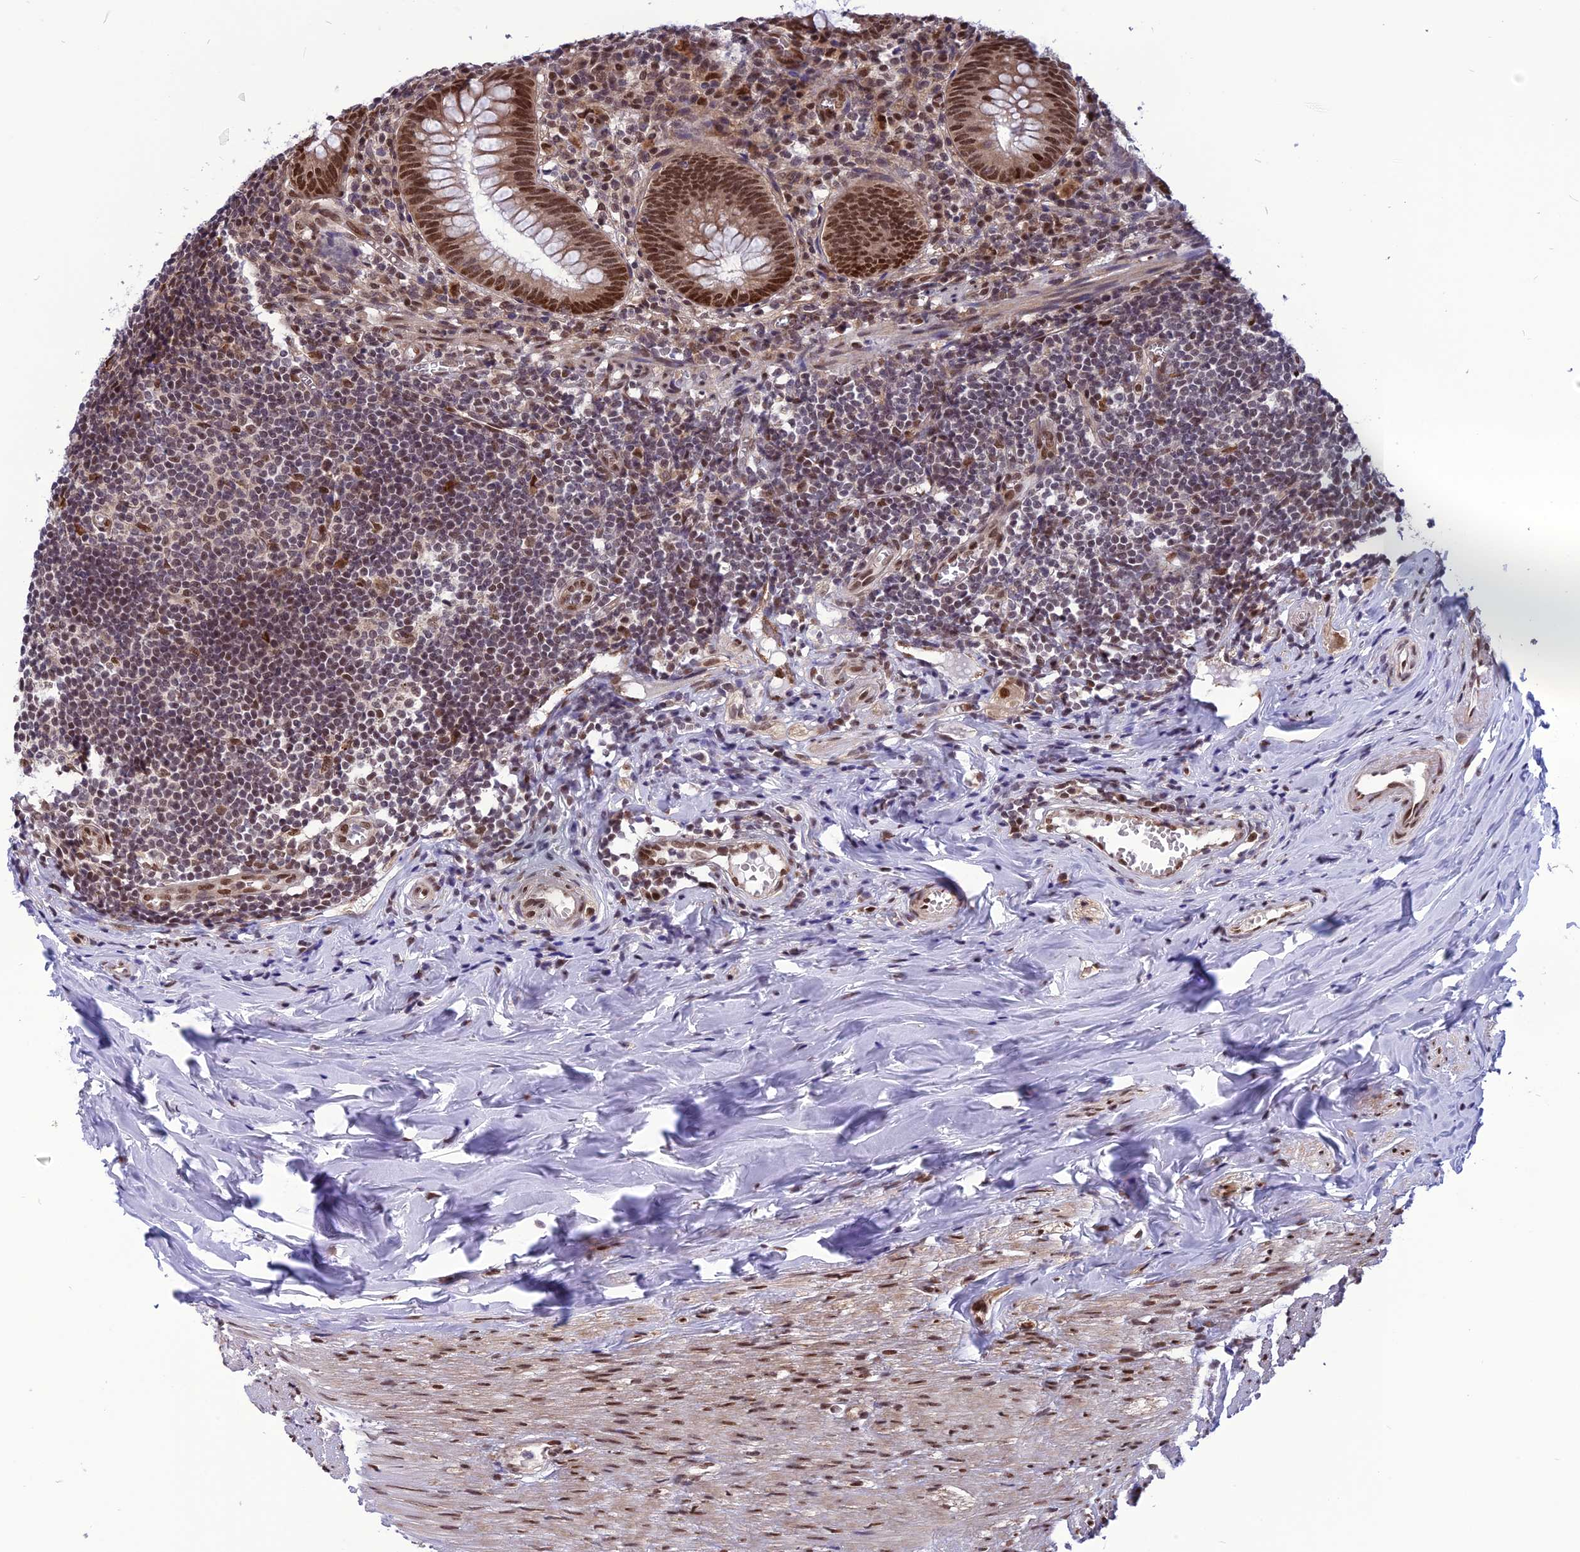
{"staining": {"intensity": "strong", "quantity": ">75%", "location": "cytoplasmic/membranous,nuclear"}, "tissue": "appendix", "cell_type": "Glandular cells", "image_type": "normal", "snomed": [{"axis": "morphology", "description": "Normal tissue, NOS"}, {"axis": "topography", "description": "Appendix"}], "caption": "Strong cytoplasmic/membranous,nuclear positivity is identified in approximately >75% of glandular cells in unremarkable appendix. (IHC, brightfield microscopy, high magnification).", "gene": "RTRAF", "patient": {"sex": "female", "age": 51}}